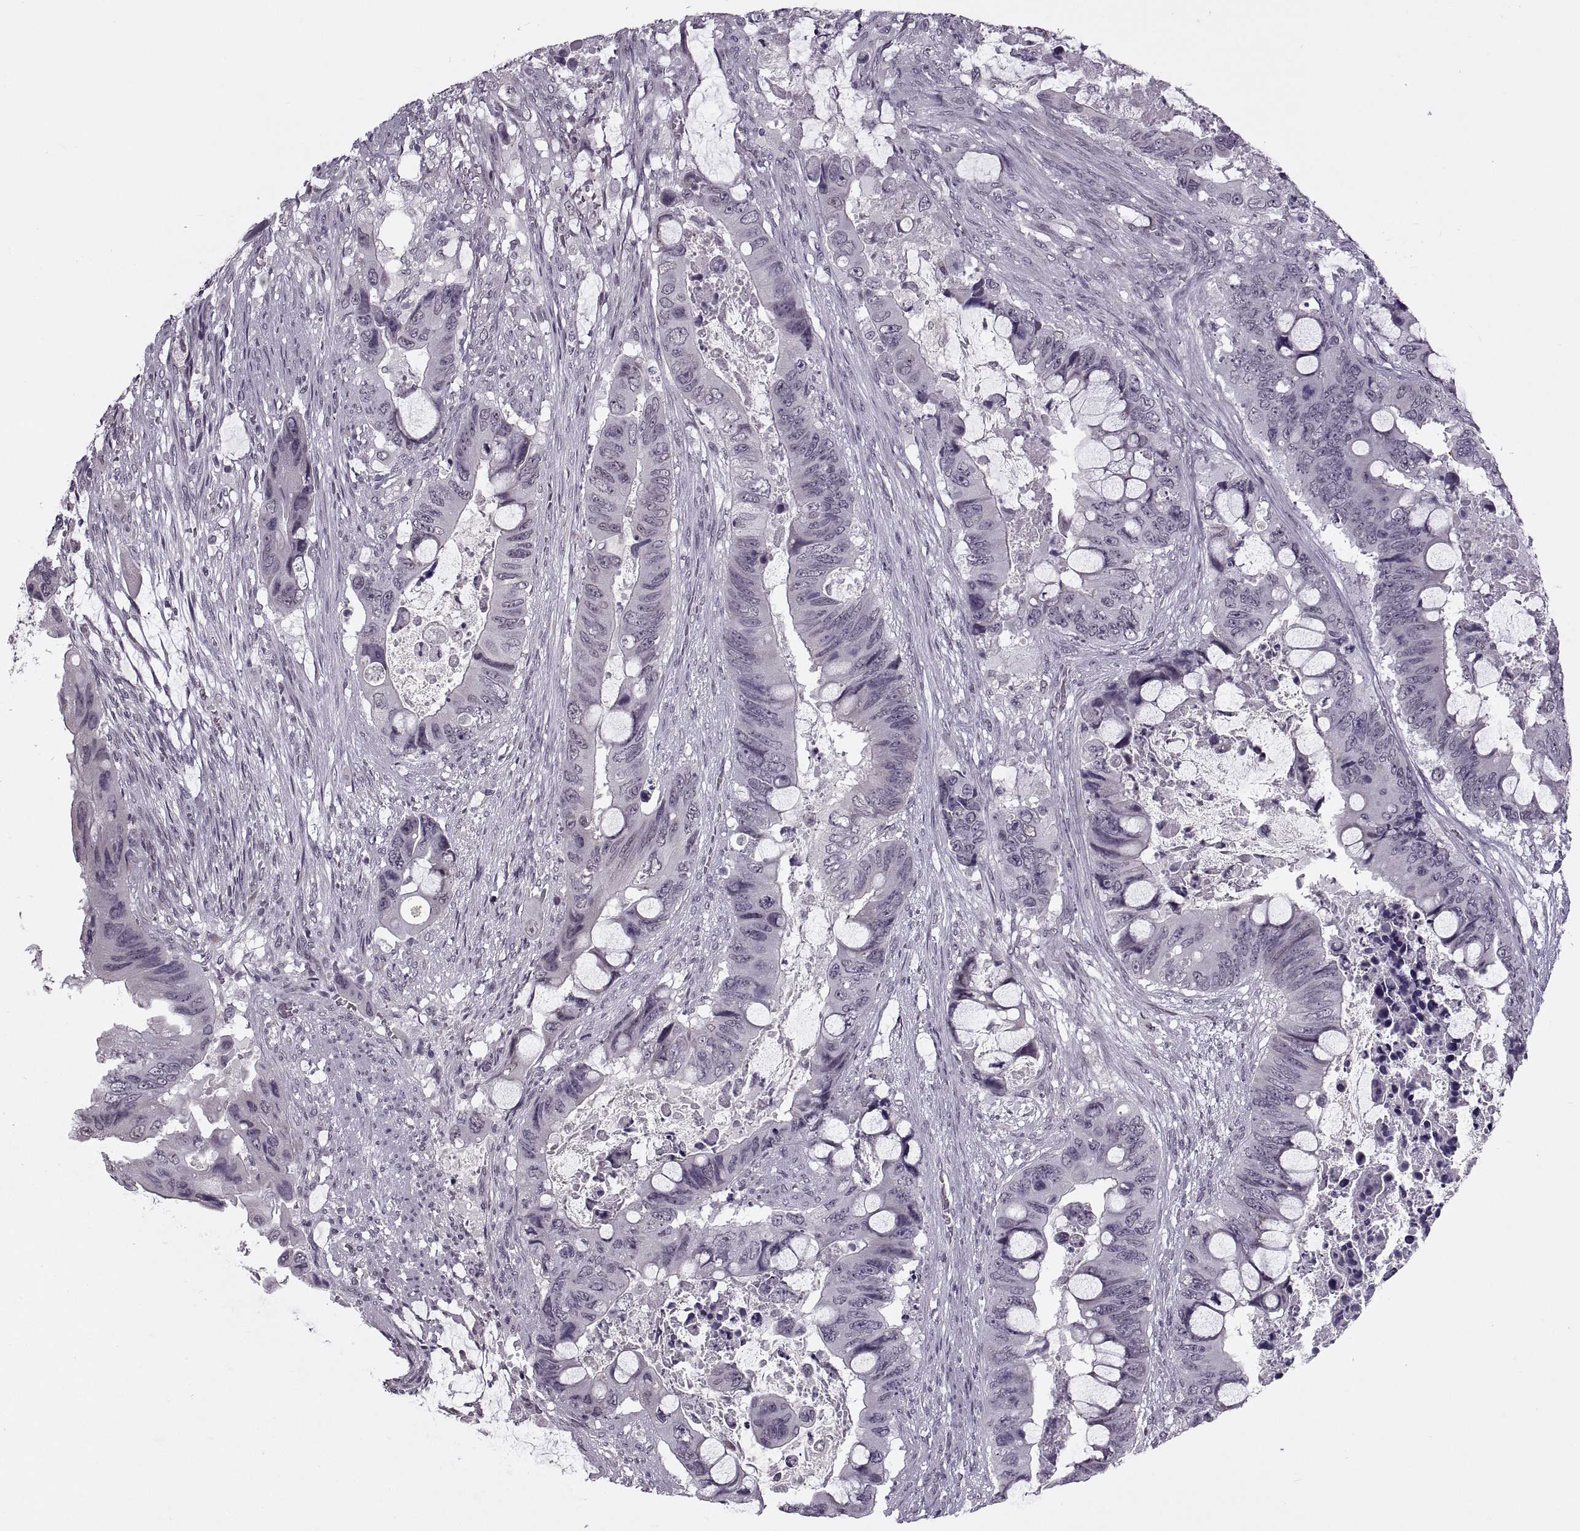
{"staining": {"intensity": "negative", "quantity": "none", "location": "none"}, "tissue": "colorectal cancer", "cell_type": "Tumor cells", "image_type": "cancer", "snomed": [{"axis": "morphology", "description": "Adenocarcinoma, NOS"}, {"axis": "topography", "description": "Rectum"}], "caption": "High magnification brightfield microscopy of colorectal cancer stained with DAB (3,3'-diaminobenzidine) (brown) and counterstained with hematoxylin (blue): tumor cells show no significant positivity. (DAB immunohistochemistry visualized using brightfield microscopy, high magnification).", "gene": "PRSS37", "patient": {"sex": "male", "age": 63}}